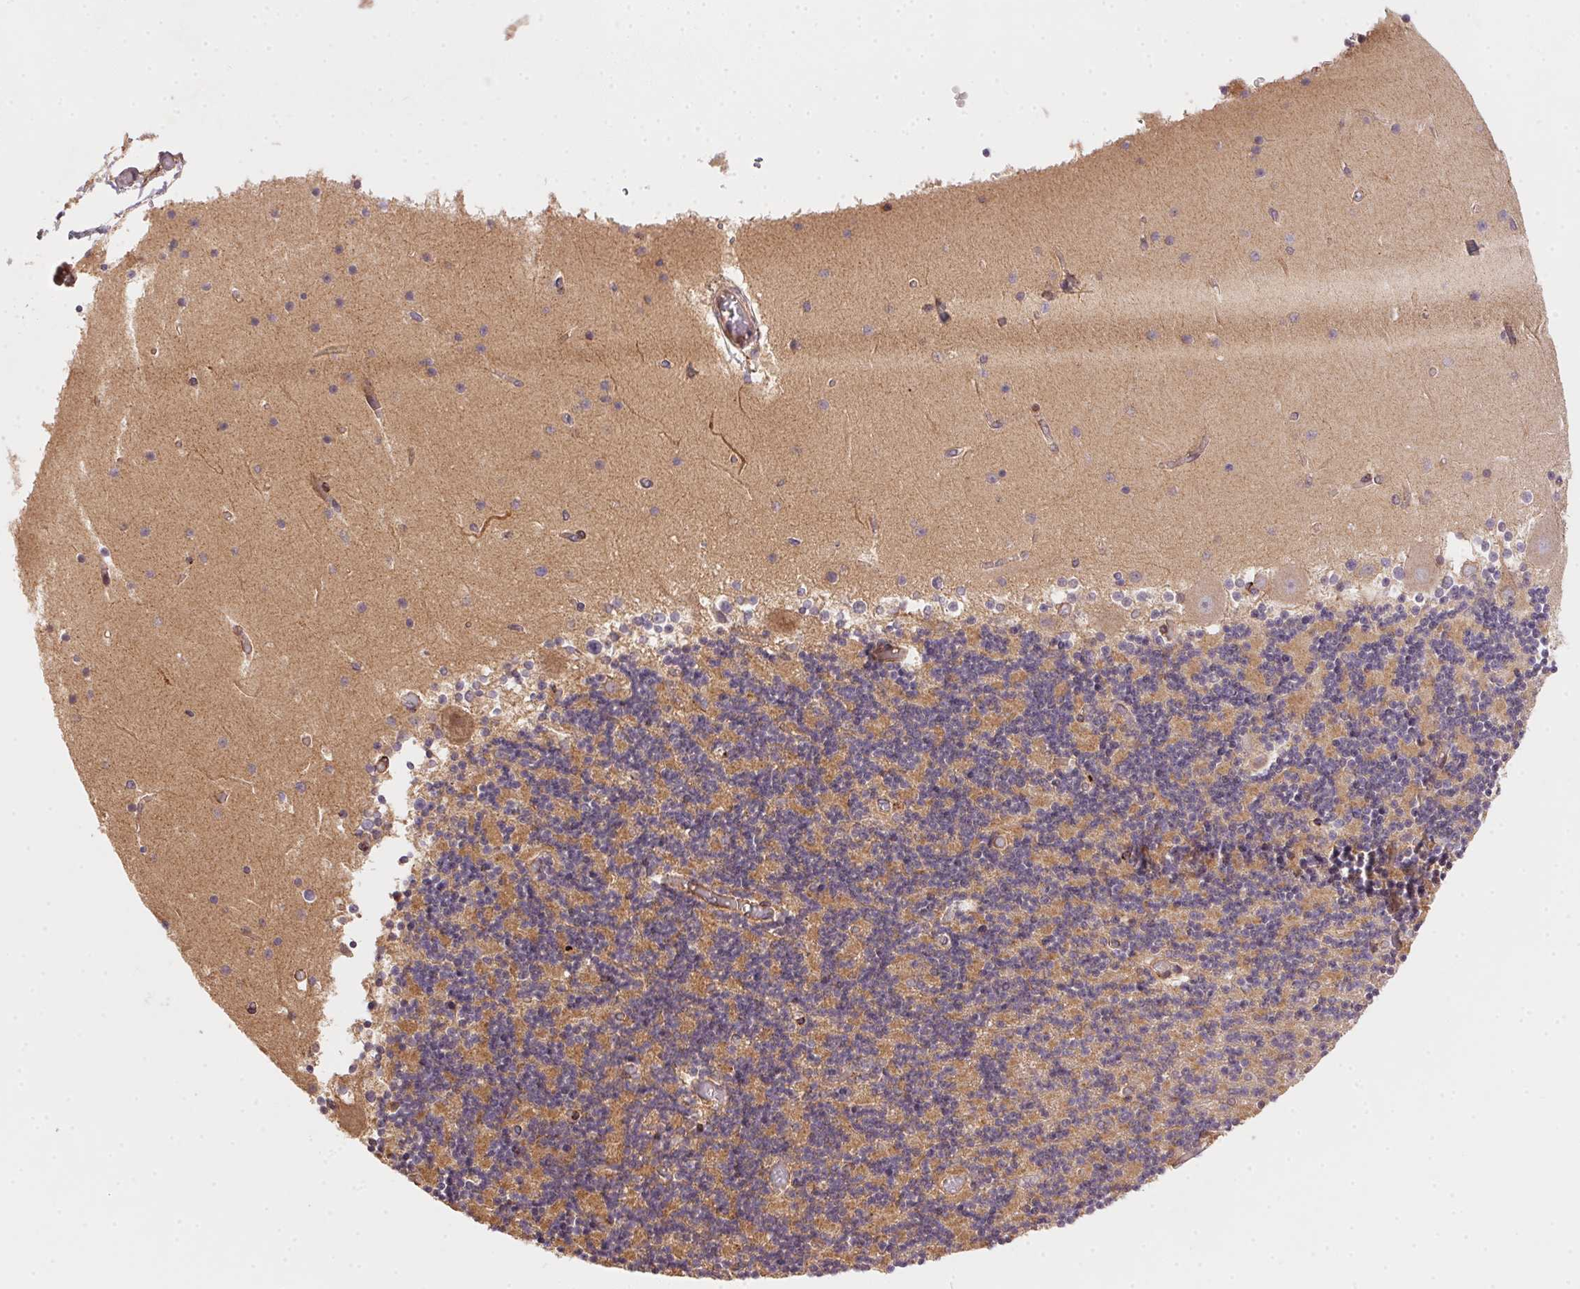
{"staining": {"intensity": "moderate", "quantity": "<25%", "location": "cytoplasmic/membranous"}, "tissue": "cerebellum", "cell_type": "Cells in granular layer", "image_type": "normal", "snomed": [{"axis": "morphology", "description": "Normal tissue, NOS"}, {"axis": "topography", "description": "Cerebellum"}], "caption": "Cerebellum stained with a brown dye shows moderate cytoplasmic/membranous positive expression in approximately <25% of cells in granular layer.", "gene": "MEX3D", "patient": {"sex": "female", "age": 28}}